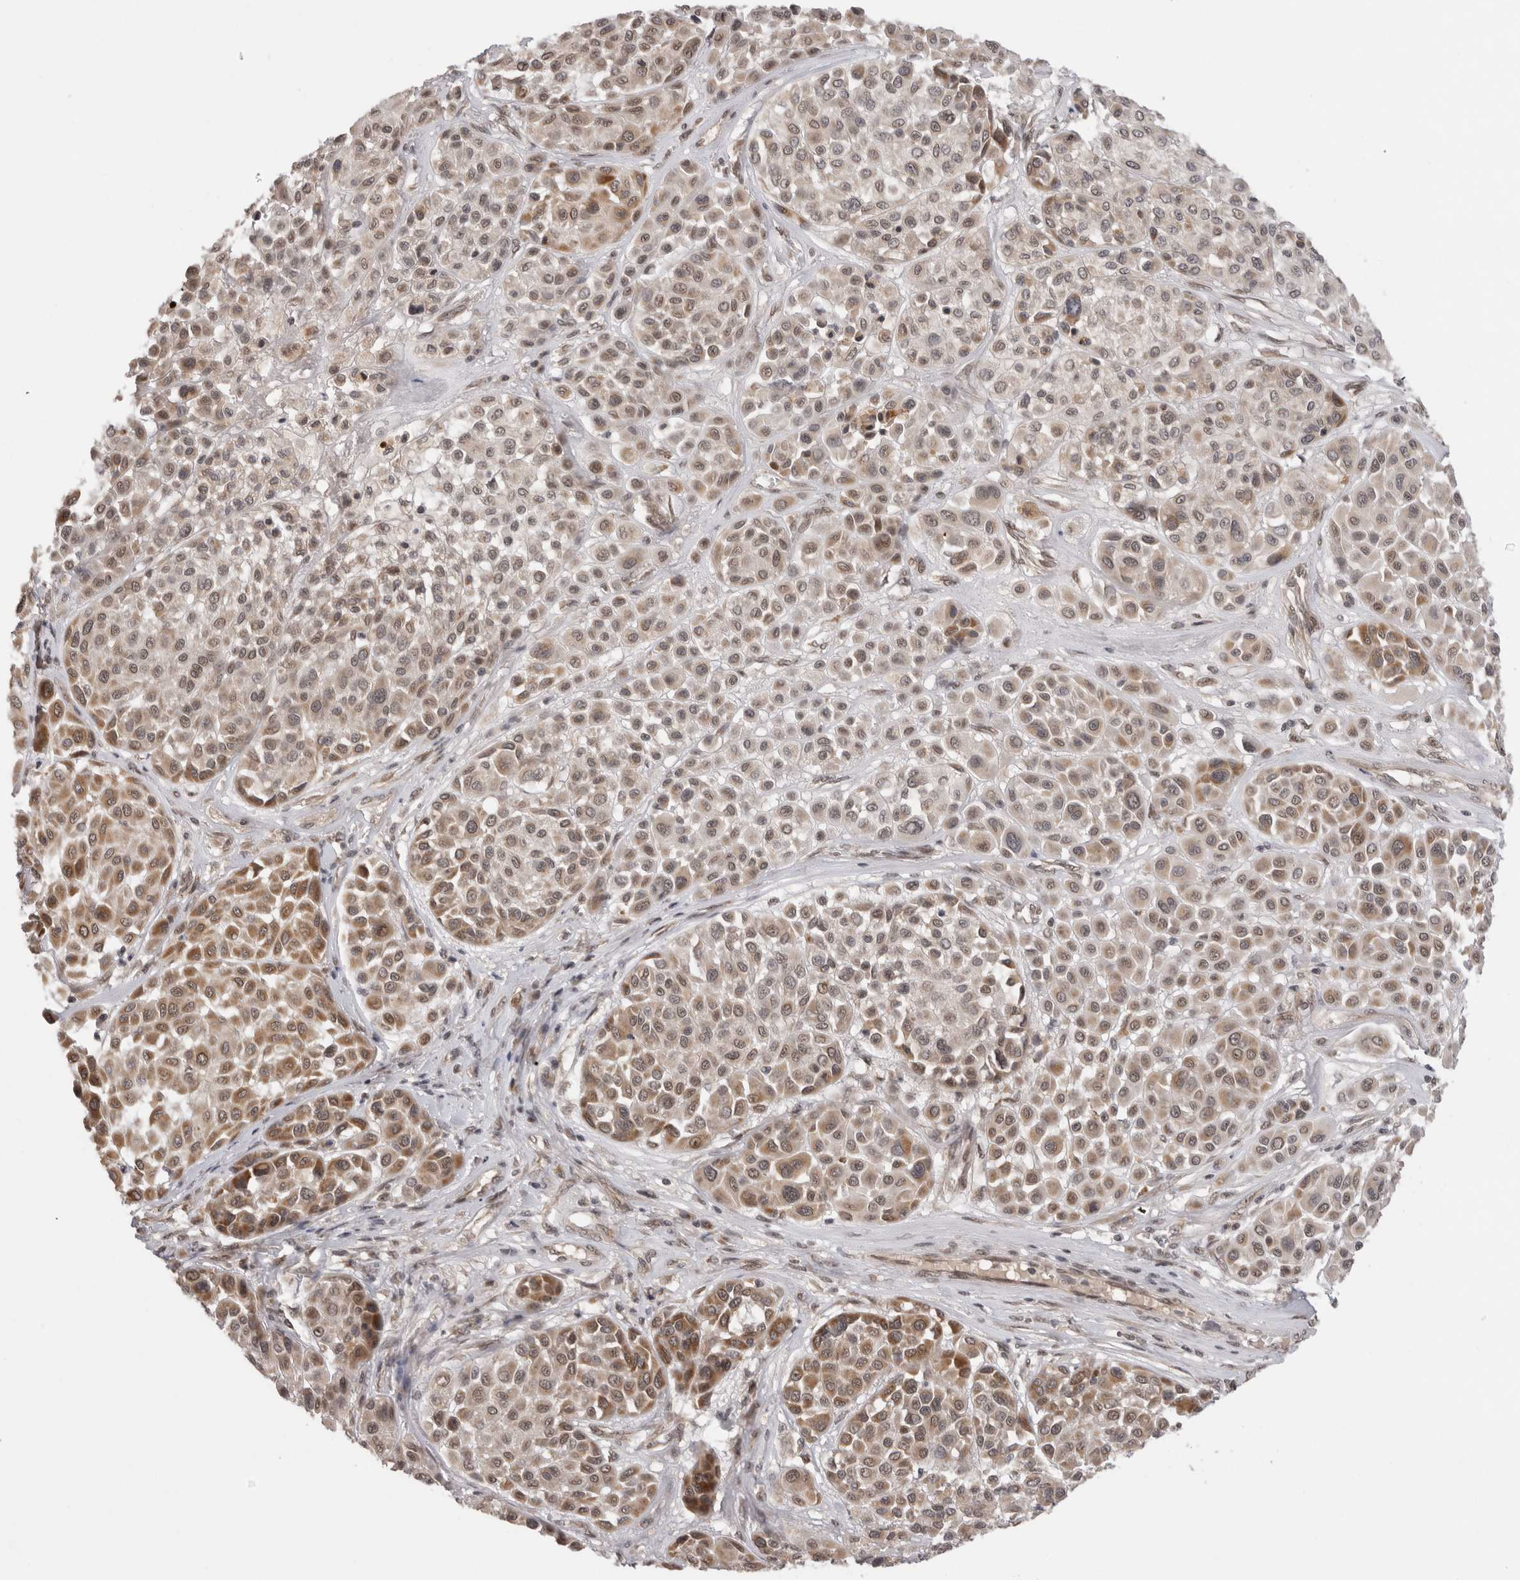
{"staining": {"intensity": "moderate", "quantity": ">75%", "location": "cytoplasmic/membranous,nuclear"}, "tissue": "melanoma", "cell_type": "Tumor cells", "image_type": "cancer", "snomed": [{"axis": "morphology", "description": "Malignant melanoma, Metastatic site"}, {"axis": "topography", "description": "Soft tissue"}], "caption": "Approximately >75% of tumor cells in human malignant melanoma (metastatic site) demonstrate moderate cytoplasmic/membranous and nuclear protein expression as visualized by brown immunohistochemical staining.", "gene": "TMEM65", "patient": {"sex": "male", "age": 41}}